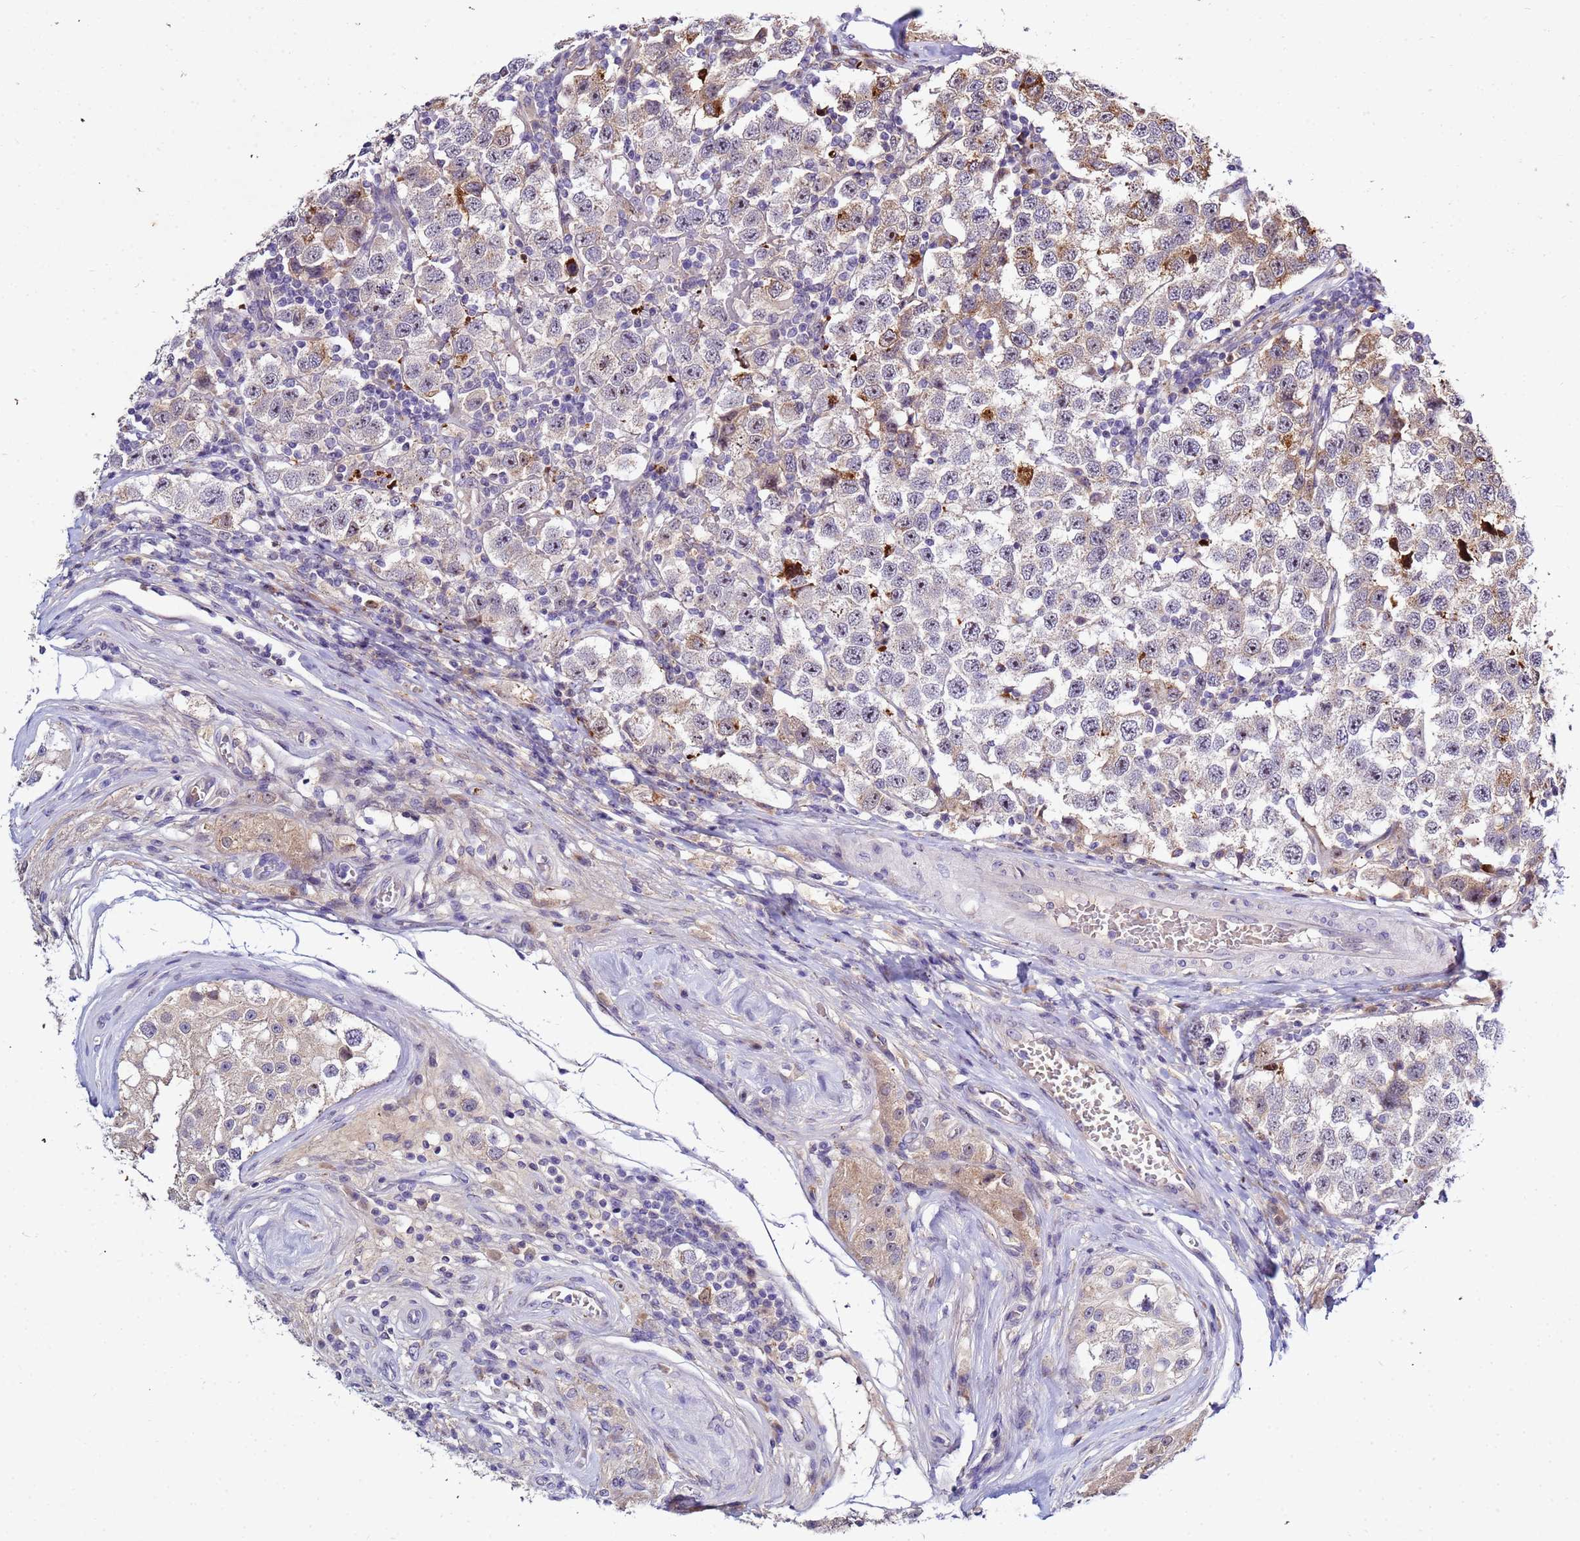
{"staining": {"intensity": "strong", "quantity": "25%-75%", "location": "cytoplasmic/membranous"}, "tissue": "testis cancer", "cell_type": "Tumor cells", "image_type": "cancer", "snomed": [{"axis": "morphology", "description": "Seminoma, NOS"}, {"axis": "topography", "description": "Testis"}], "caption": "A high-resolution image shows immunohistochemistry staining of testis seminoma, which reveals strong cytoplasmic/membranous expression in approximately 25%-75% of tumor cells.", "gene": "NOL8", "patient": {"sex": "male", "age": 34}}